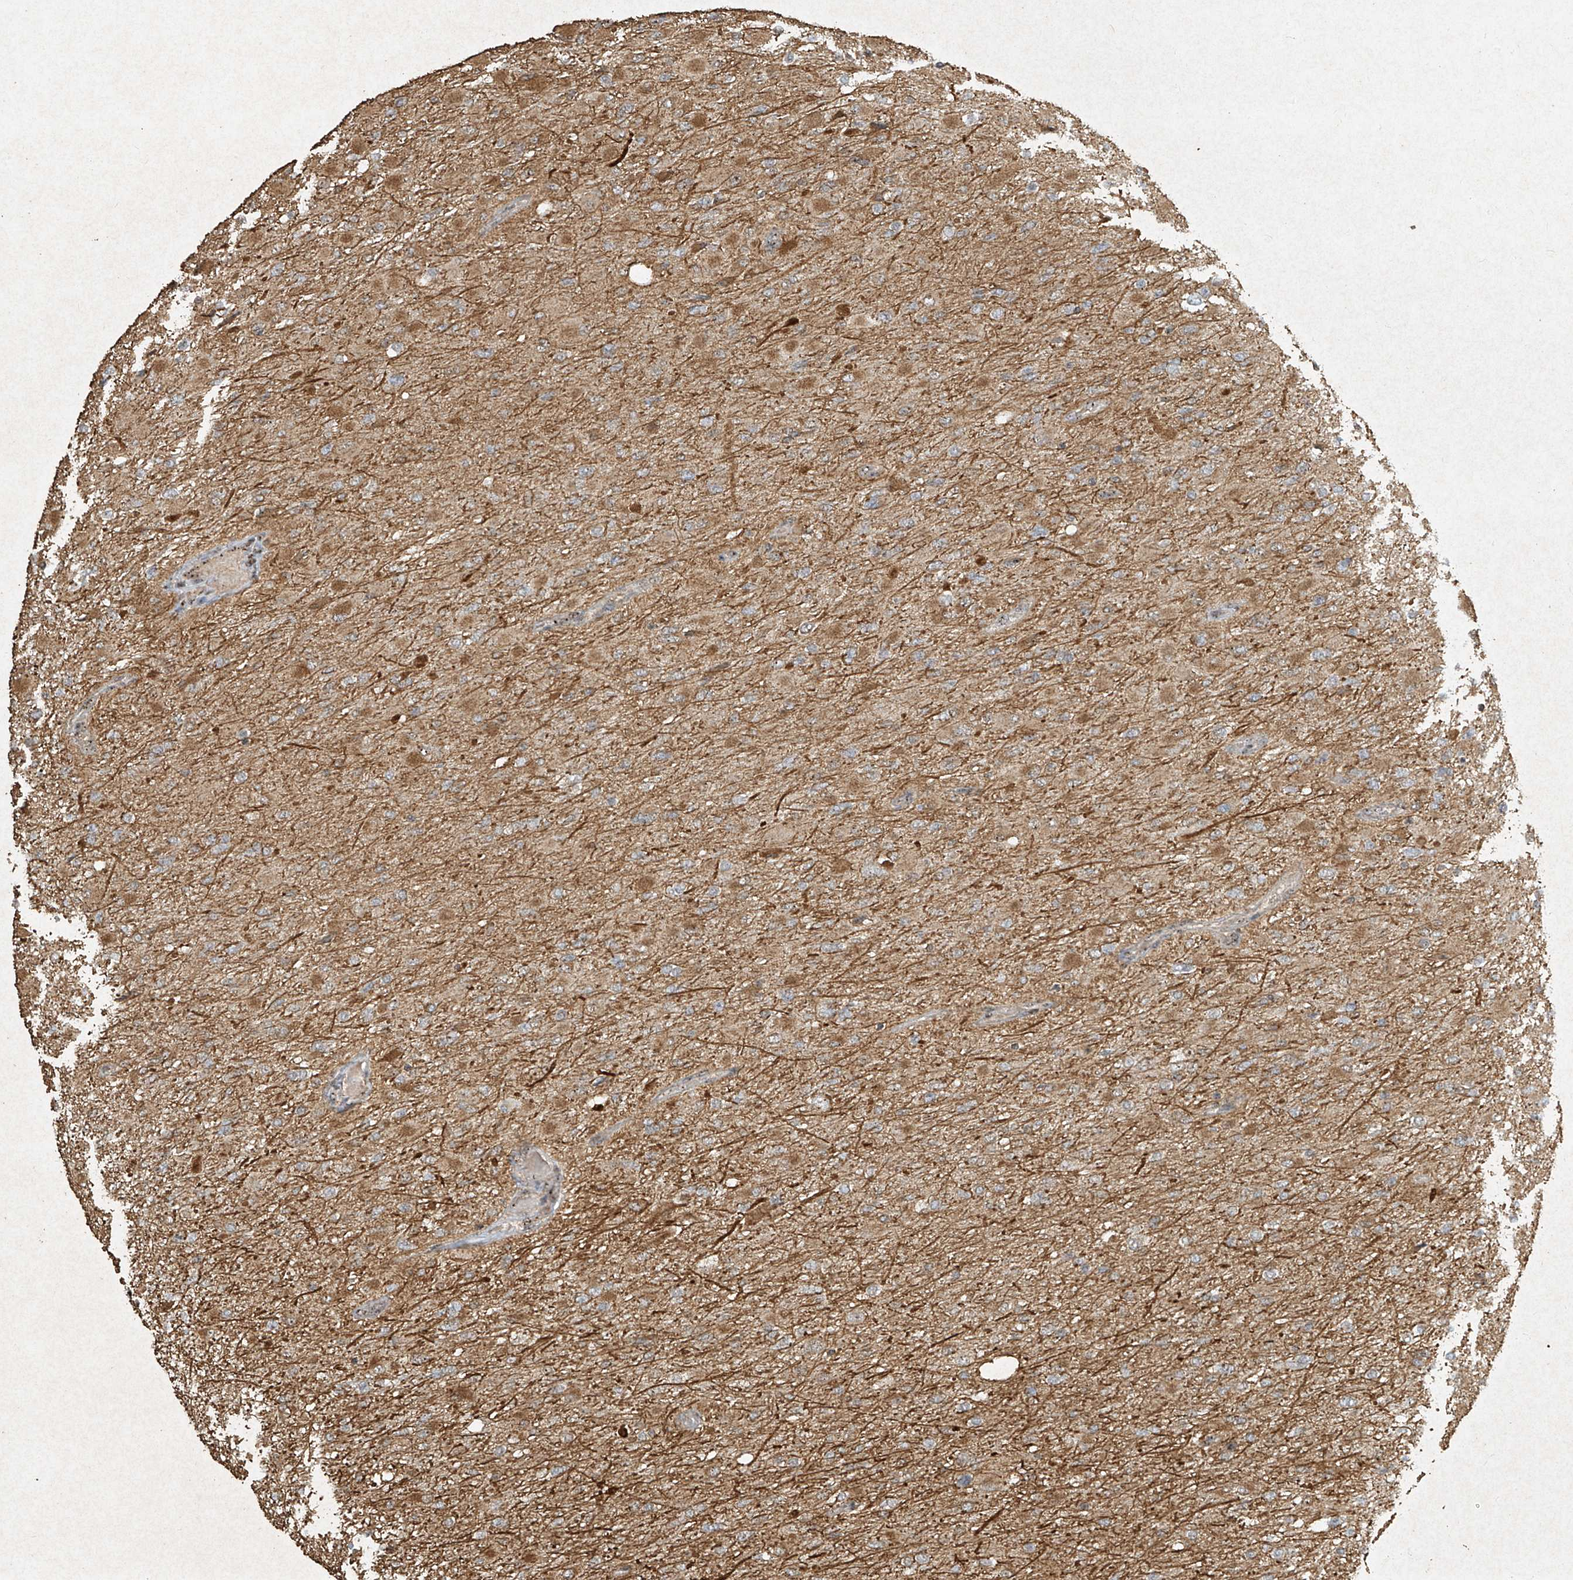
{"staining": {"intensity": "moderate", "quantity": ">75%", "location": "cytoplasmic/membranous"}, "tissue": "glioma", "cell_type": "Tumor cells", "image_type": "cancer", "snomed": [{"axis": "morphology", "description": "Glioma, malignant, High grade"}, {"axis": "topography", "description": "Cerebral cortex"}], "caption": "This is an image of immunohistochemistry (IHC) staining of high-grade glioma (malignant), which shows moderate positivity in the cytoplasmic/membranous of tumor cells.", "gene": "ERBB3", "patient": {"sex": "female", "age": 36}}